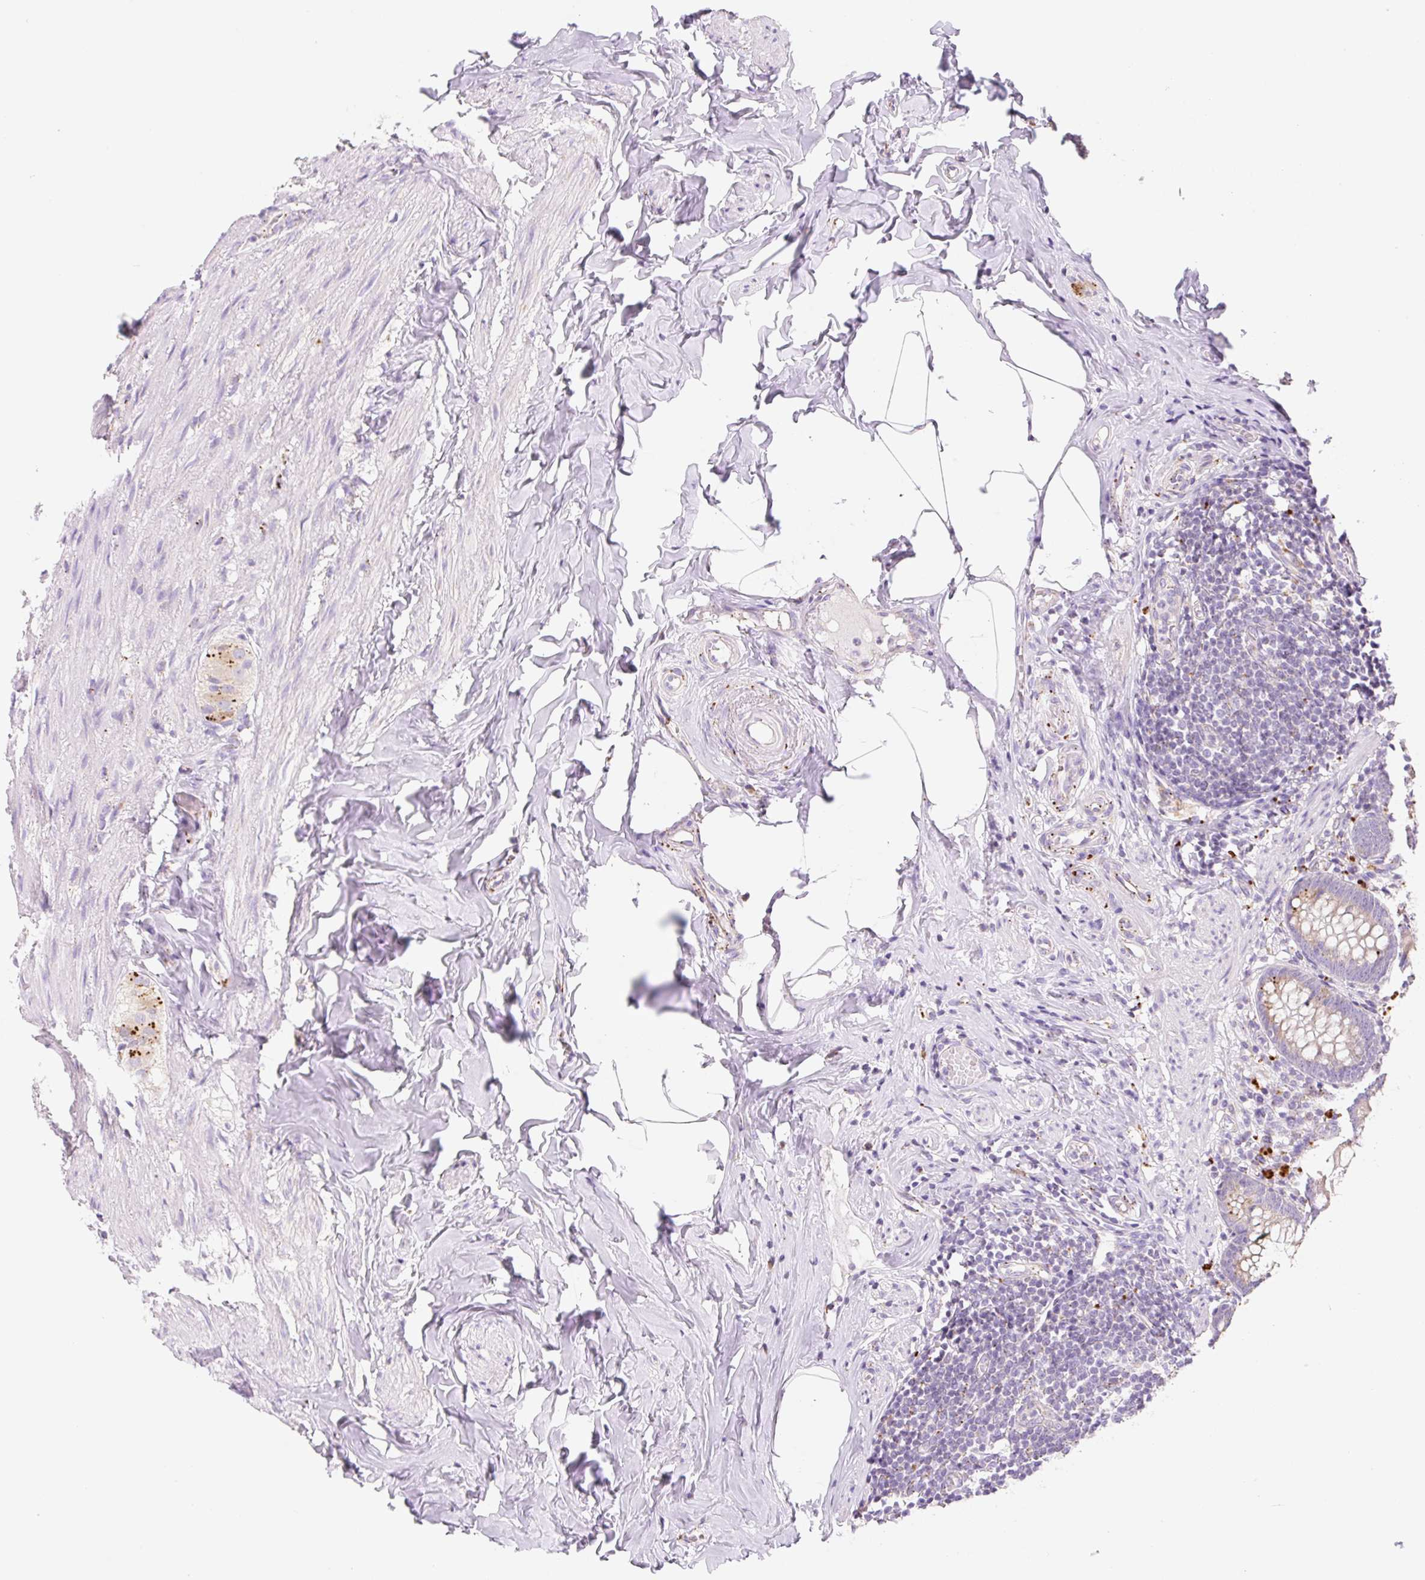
{"staining": {"intensity": "moderate", "quantity": "<25%", "location": "cytoplasmic/membranous"}, "tissue": "appendix", "cell_type": "Glandular cells", "image_type": "normal", "snomed": [{"axis": "morphology", "description": "Normal tissue, NOS"}, {"axis": "topography", "description": "Appendix"}], "caption": "Immunohistochemical staining of normal human appendix reveals low levels of moderate cytoplasmic/membranous staining in approximately <25% of glandular cells.", "gene": "CLEC3A", "patient": {"sex": "male", "age": 55}}